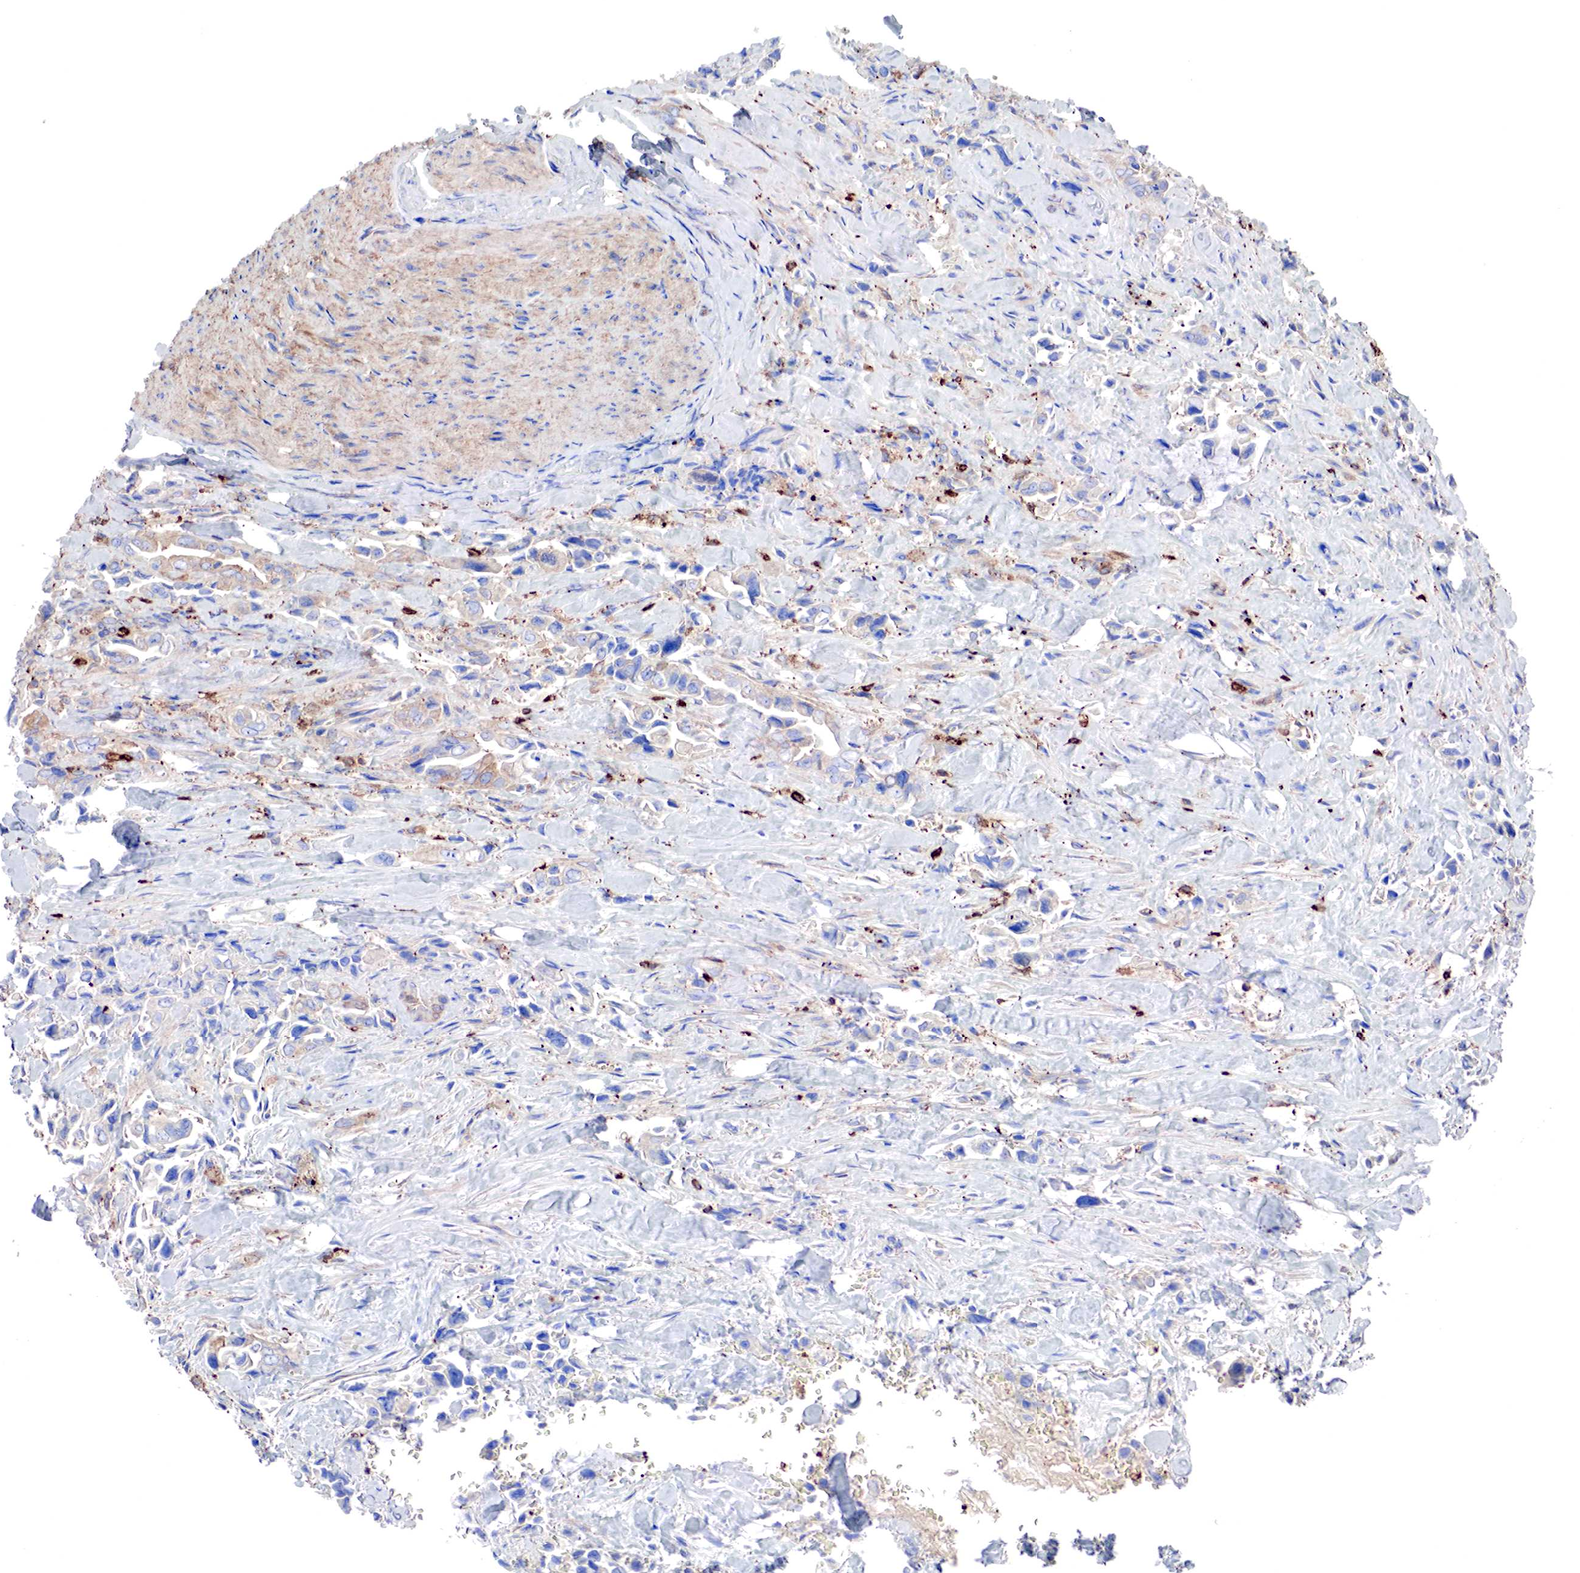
{"staining": {"intensity": "weak", "quantity": "25%-75%", "location": "cytoplasmic/membranous"}, "tissue": "pancreatic cancer", "cell_type": "Tumor cells", "image_type": "cancer", "snomed": [{"axis": "morphology", "description": "Adenocarcinoma, NOS"}, {"axis": "topography", "description": "Pancreas"}], "caption": "IHC staining of adenocarcinoma (pancreatic), which reveals low levels of weak cytoplasmic/membranous positivity in approximately 25%-75% of tumor cells indicating weak cytoplasmic/membranous protein positivity. The staining was performed using DAB (3,3'-diaminobenzidine) (brown) for protein detection and nuclei were counterstained in hematoxylin (blue).", "gene": "G6PD", "patient": {"sex": "male", "age": 69}}